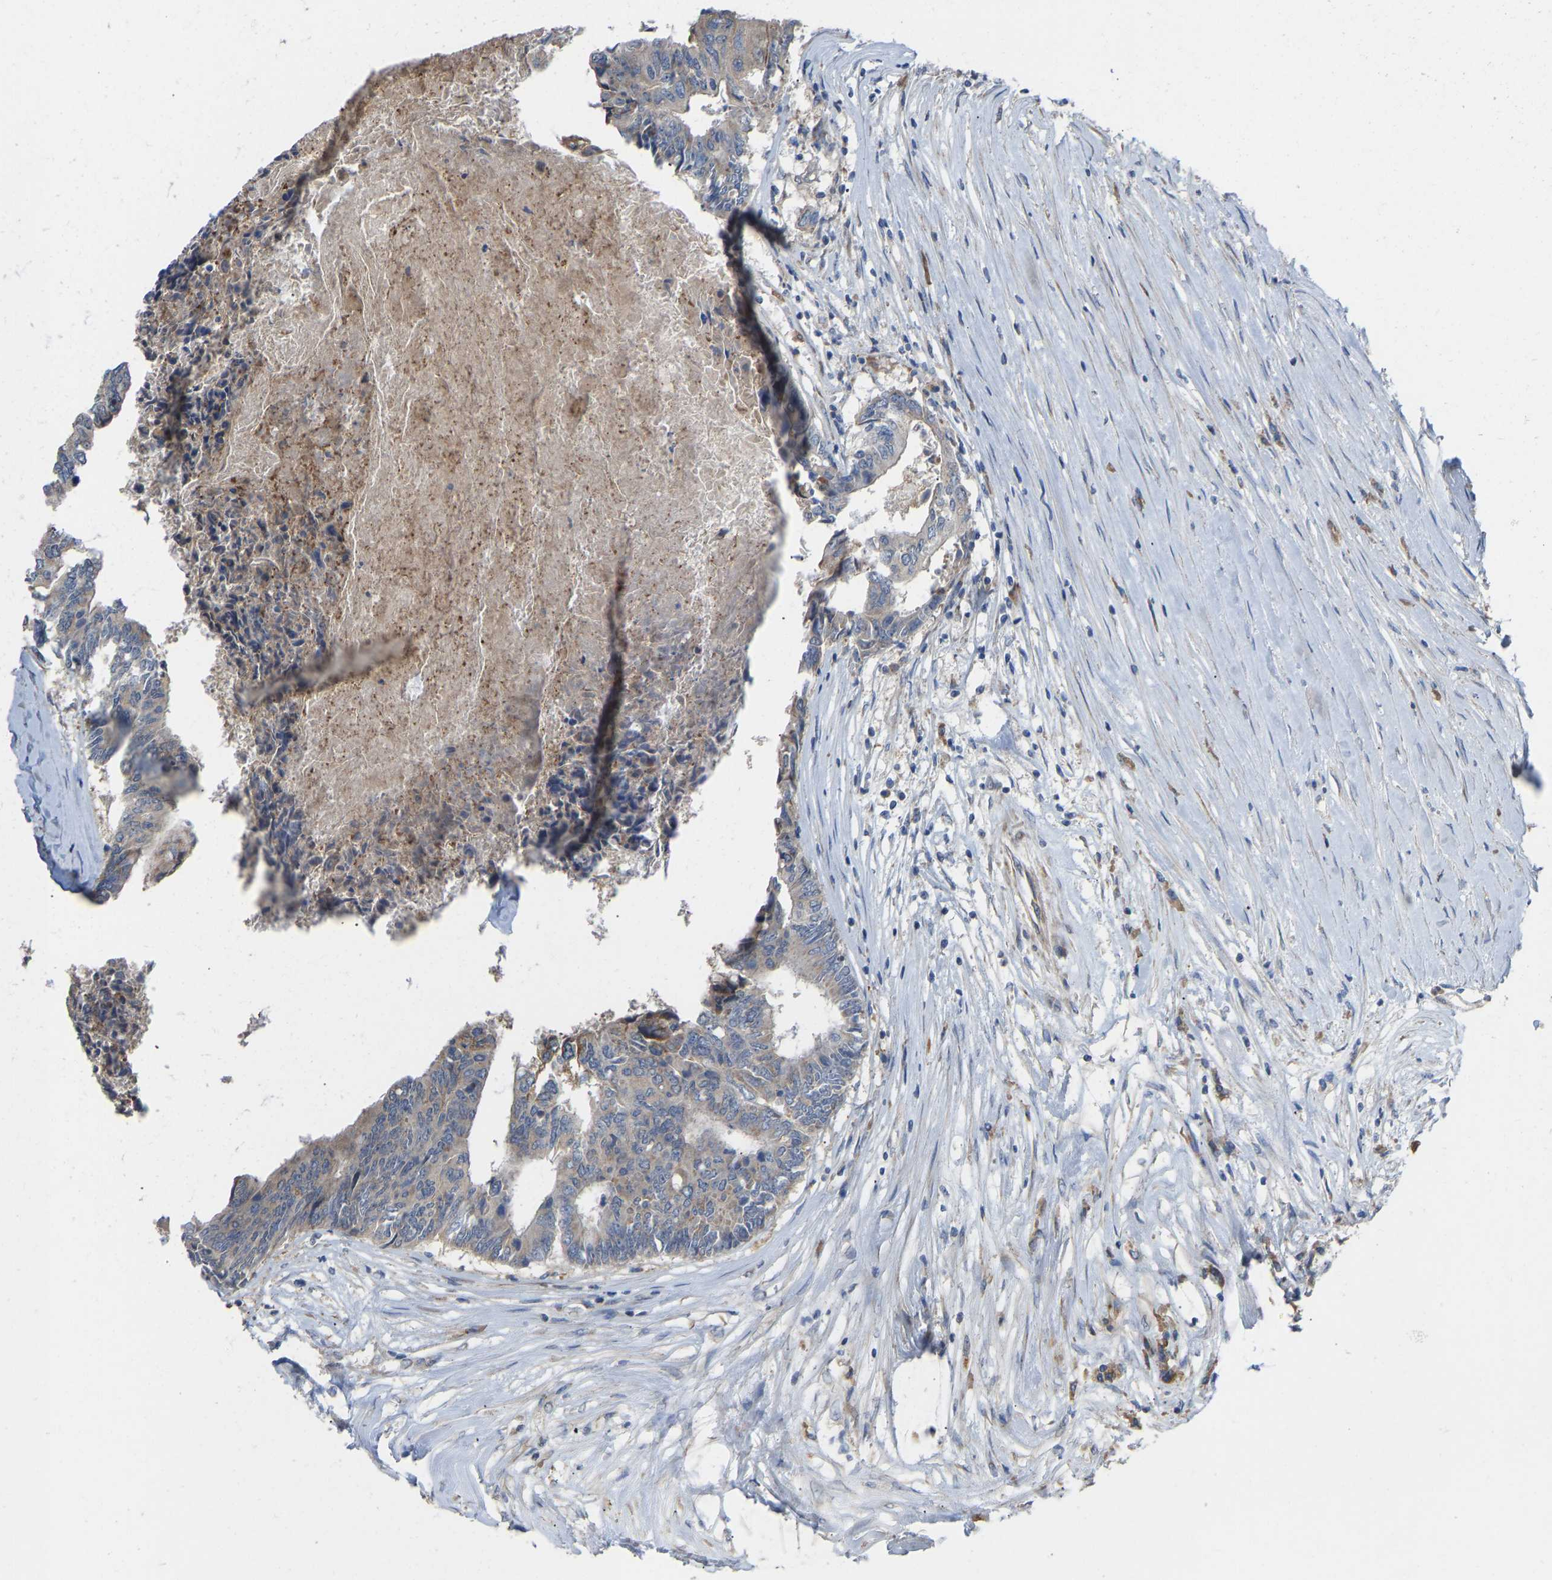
{"staining": {"intensity": "weak", "quantity": "<25%", "location": "cytoplasmic/membranous"}, "tissue": "colorectal cancer", "cell_type": "Tumor cells", "image_type": "cancer", "snomed": [{"axis": "morphology", "description": "Adenocarcinoma, NOS"}, {"axis": "topography", "description": "Rectum"}], "caption": "This is an immunohistochemistry (IHC) micrograph of adenocarcinoma (colorectal). There is no expression in tumor cells.", "gene": "HACD2", "patient": {"sex": "male", "age": 63}}